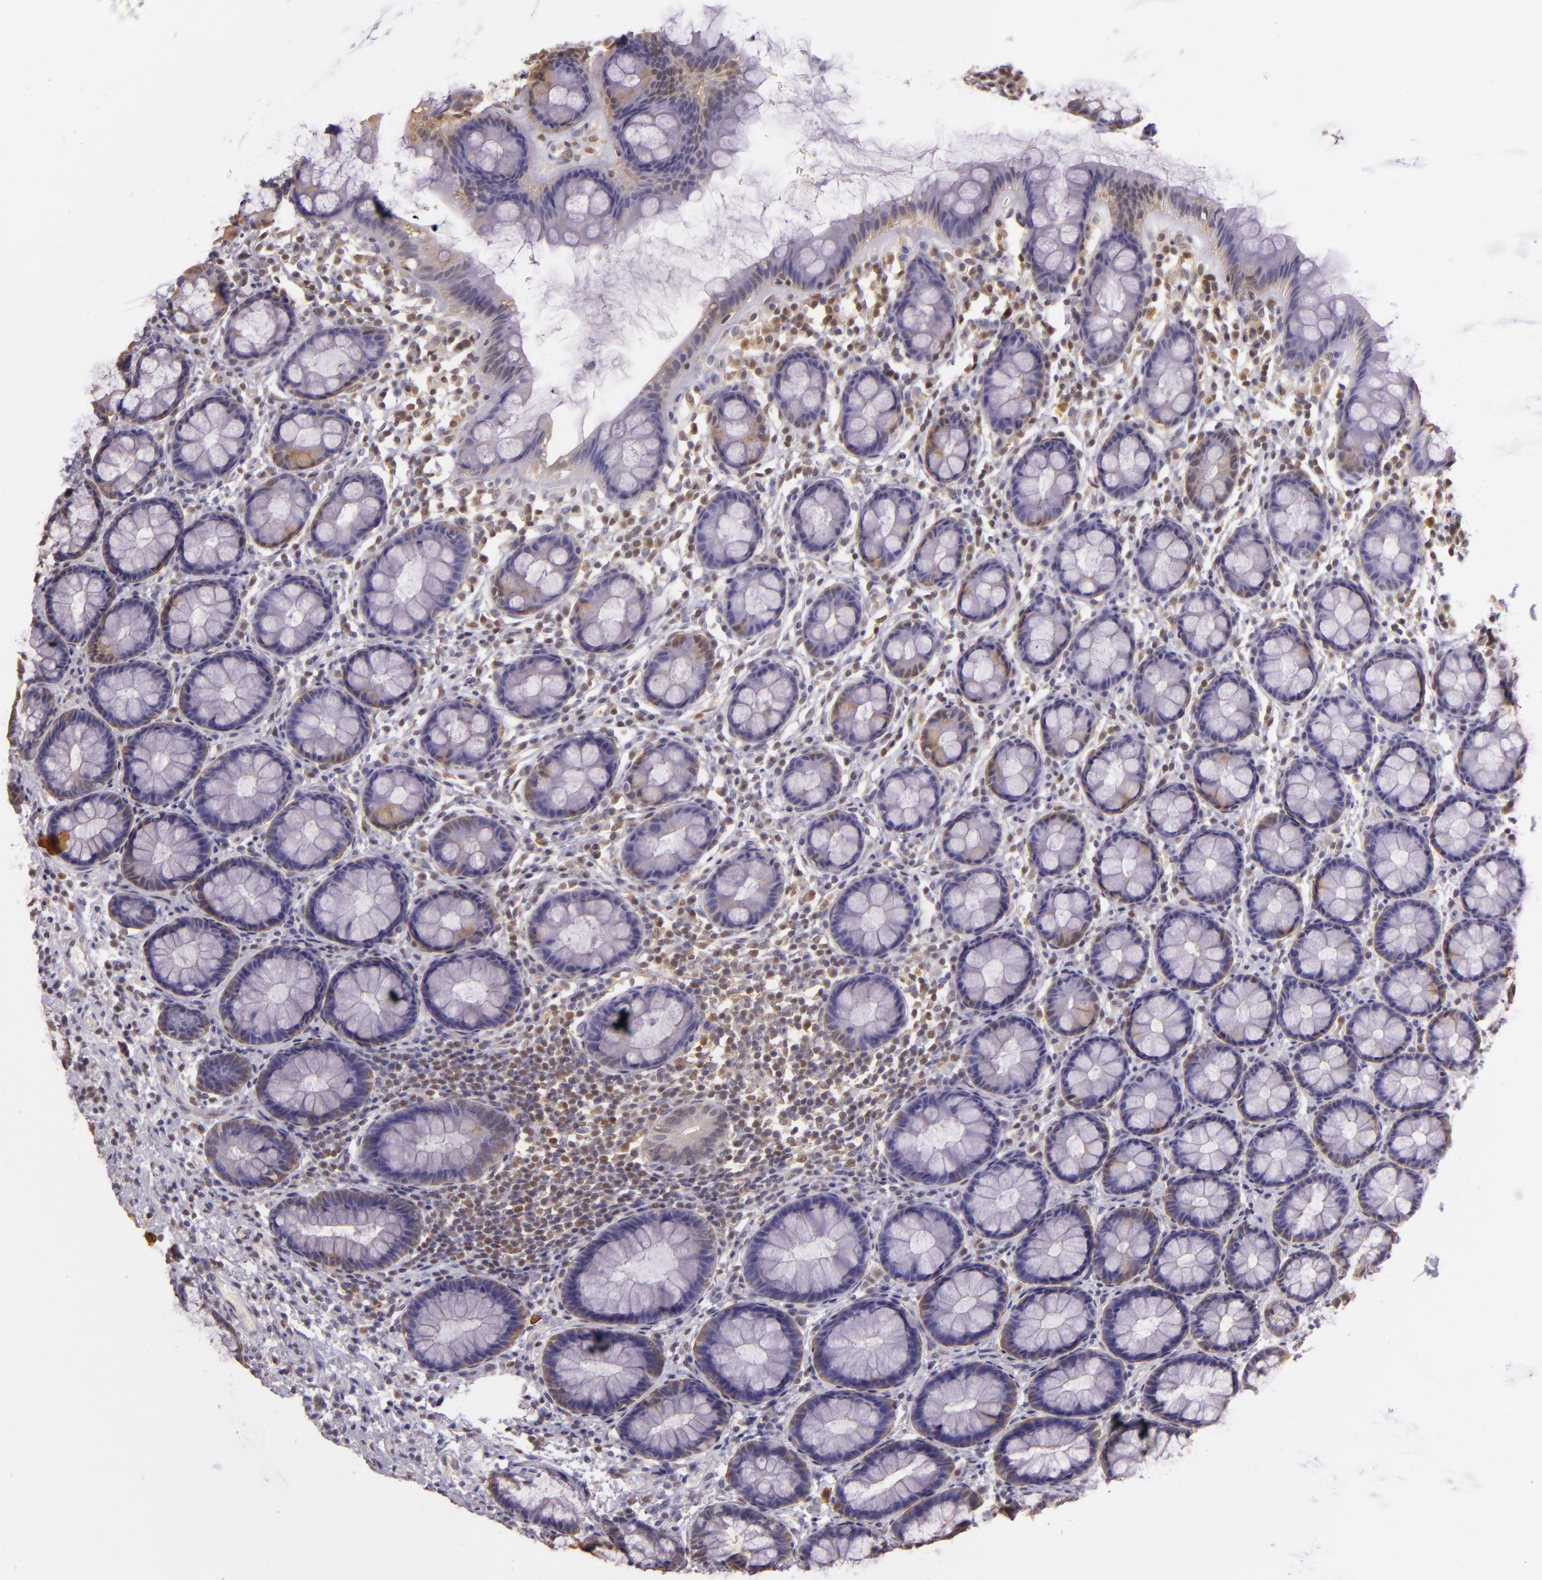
{"staining": {"intensity": "weak", "quantity": "<25%", "location": "nuclear"}, "tissue": "rectum", "cell_type": "Glandular cells", "image_type": "normal", "snomed": [{"axis": "morphology", "description": "Normal tissue, NOS"}, {"axis": "topography", "description": "Rectum"}], "caption": "IHC image of benign rectum: rectum stained with DAB shows no significant protein positivity in glandular cells. (DAB (3,3'-diaminobenzidine) IHC, high magnification).", "gene": "HSPA8", "patient": {"sex": "male", "age": 92}}